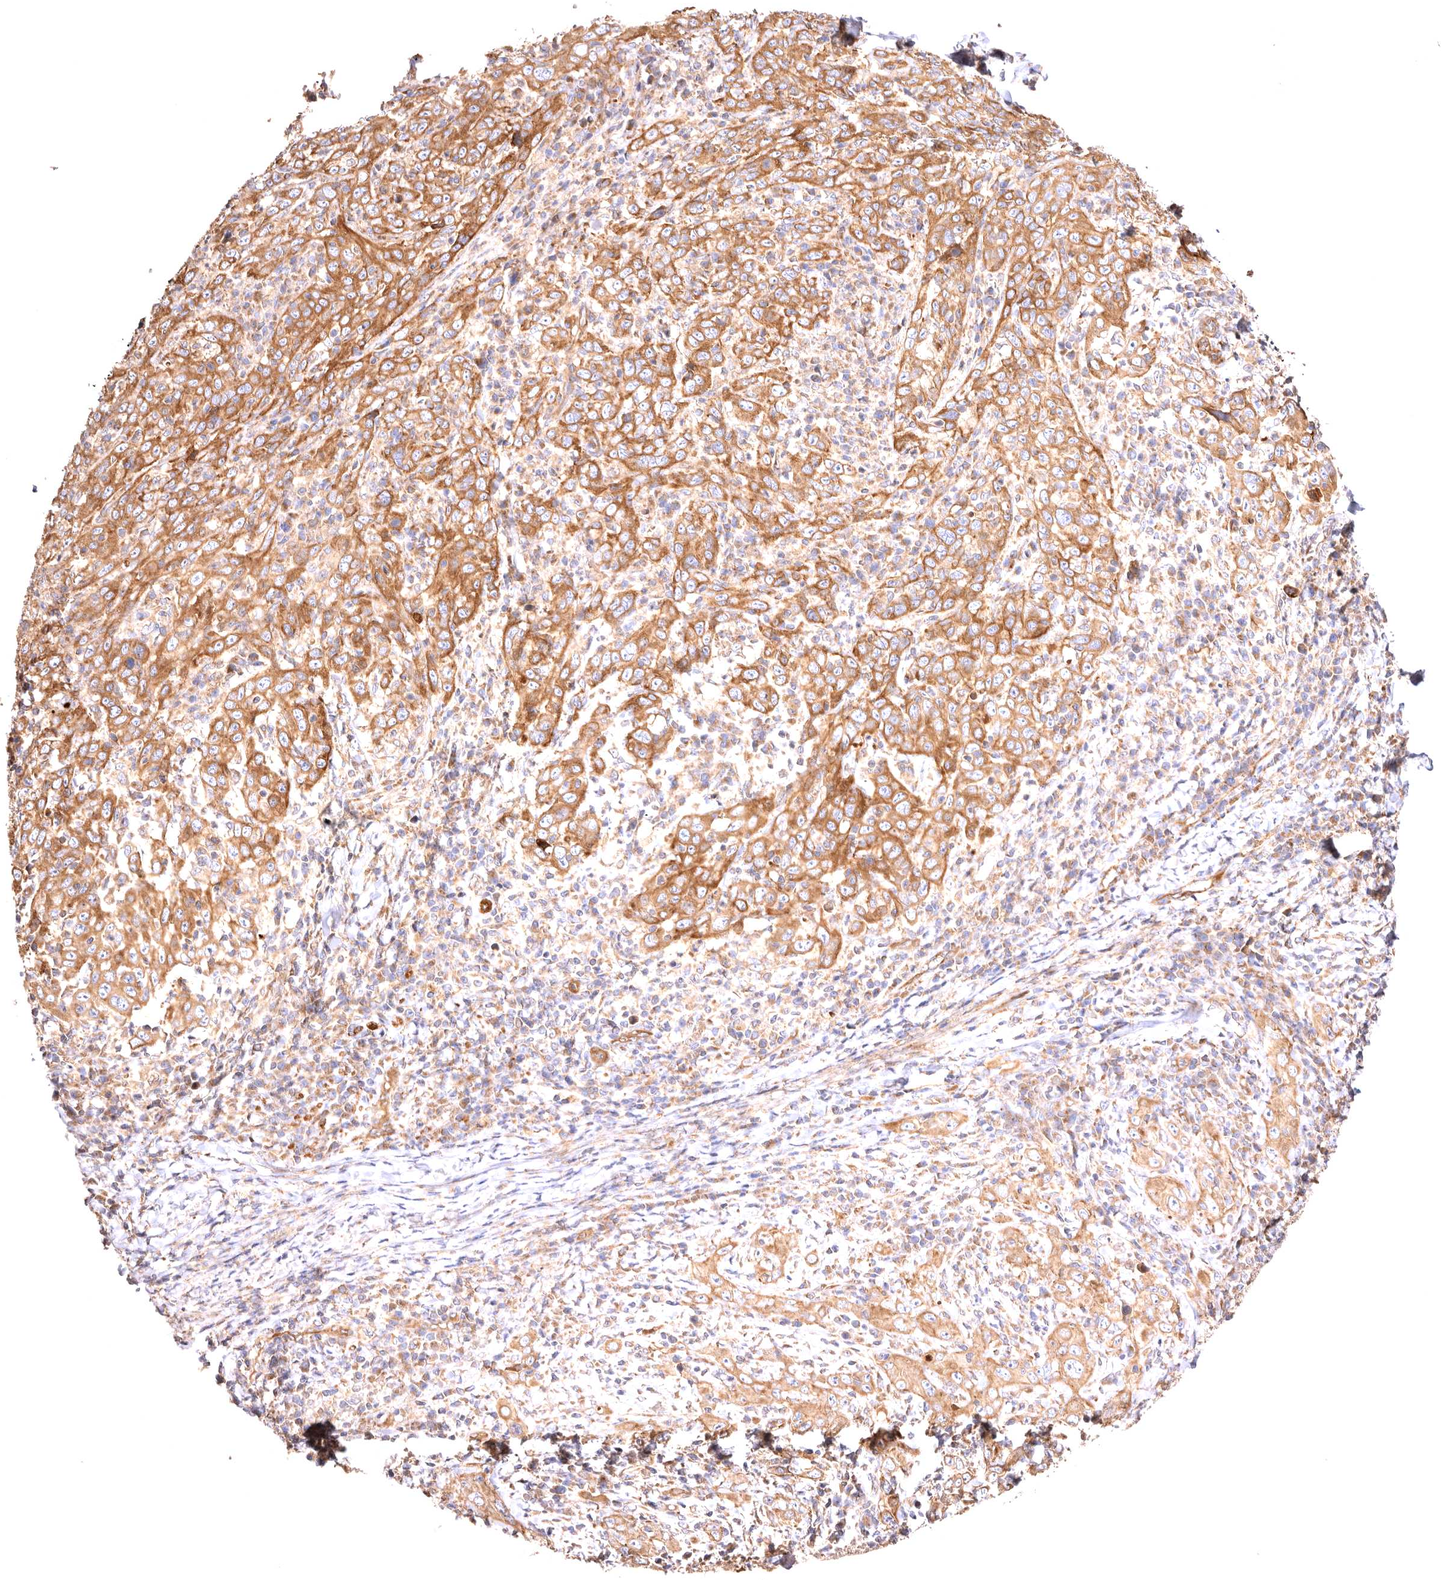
{"staining": {"intensity": "moderate", "quantity": ">75%", "location": "cytoplasmic/membranous"}, "tissue": "cervical cancer", "cell_type": "Tumor cells", "image_type": "cancer", "snomed": [{"axis": "morphology", "description": "Squamous cell carcinoma, NOS"}, {"axis": "topography", "description": "Cervix"}], "caption": "Protein positivity by immunohistochemistry demonstrates moderate cytoplasmic/membranous positivity in approximately >75% of tumor cells in cervical squamous cell carcinoma.", "gene": "VPS45", "patient": {"sex": "female", "age": 46}}